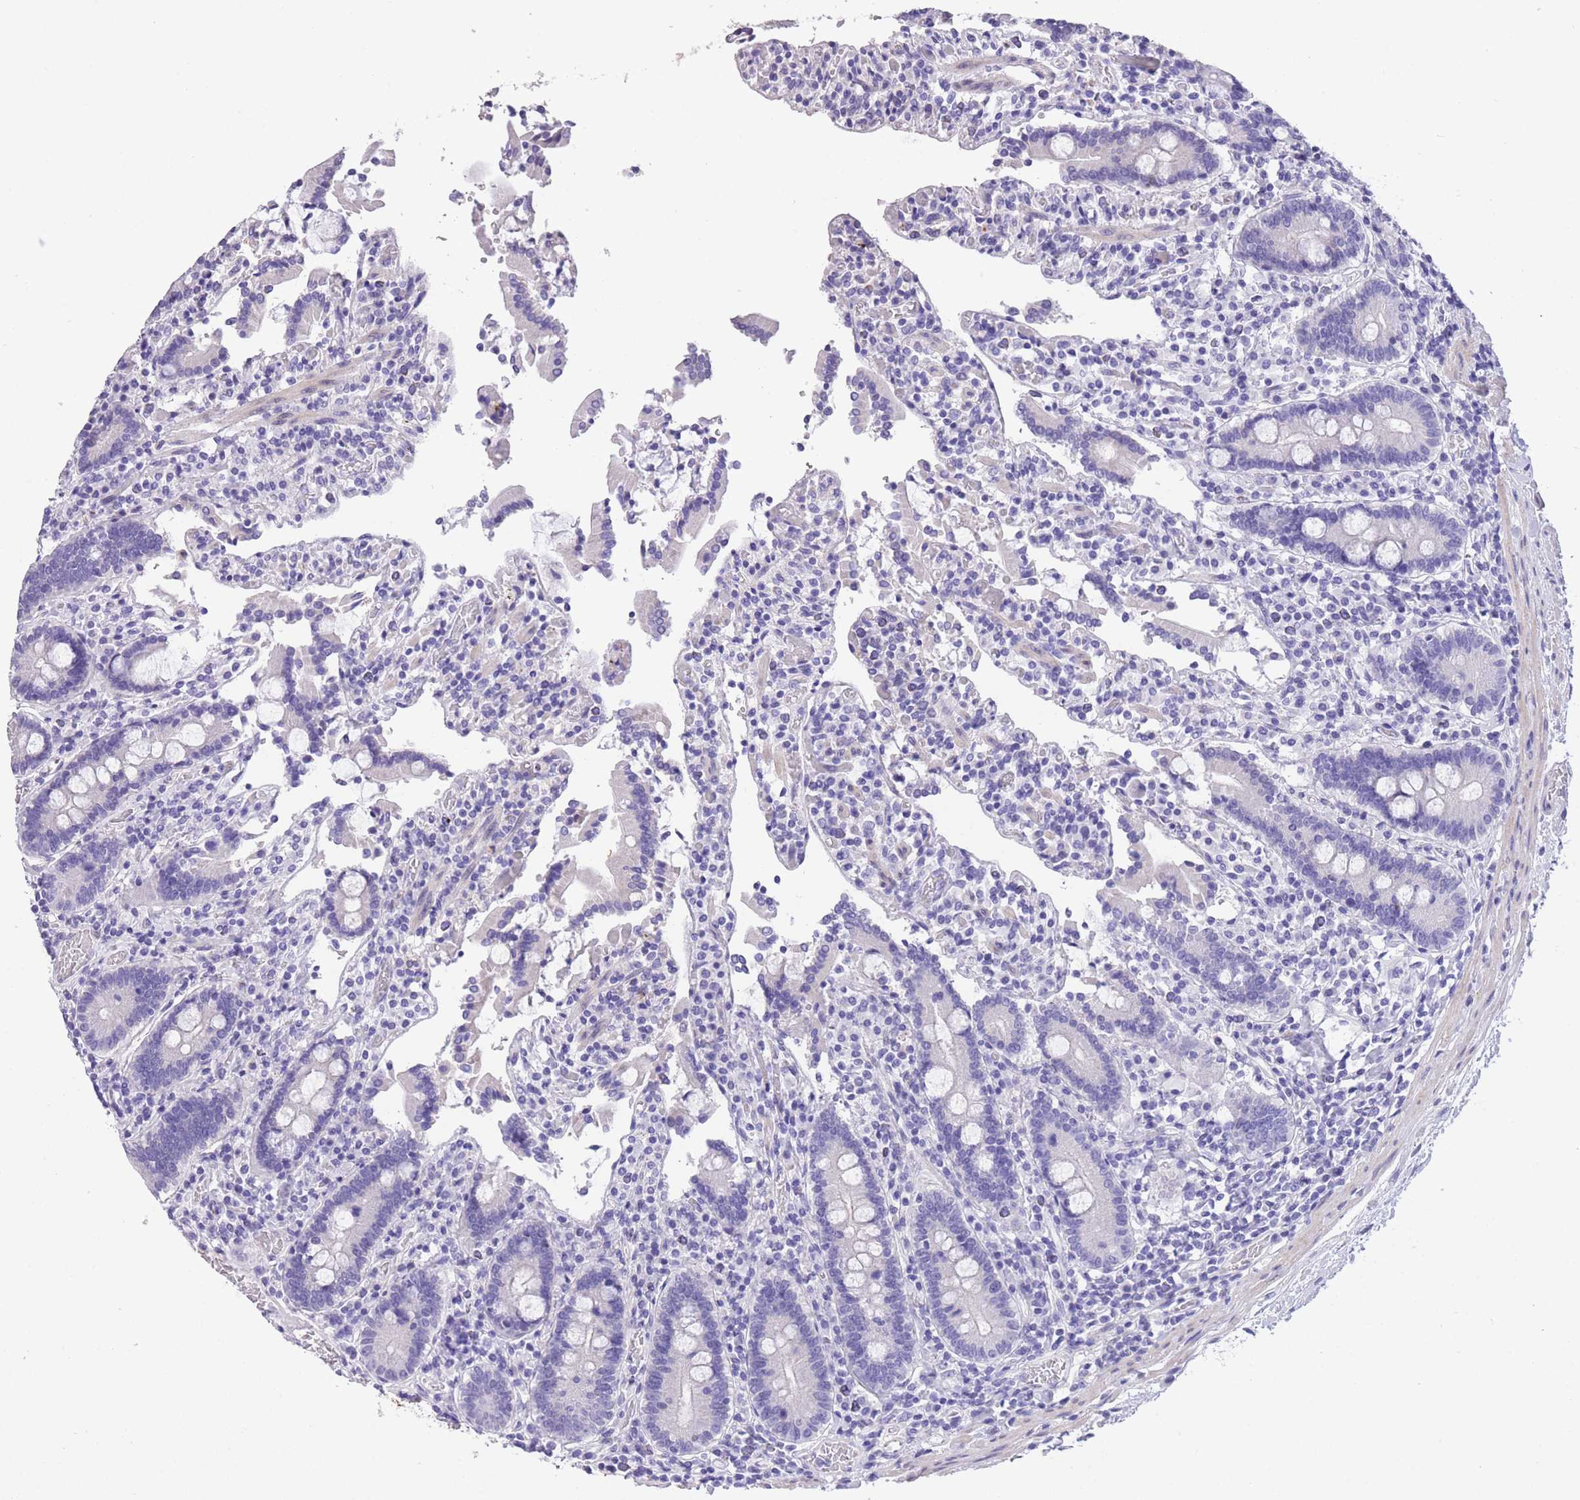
{"staining": {"intensity": "negative", "quantity": "none", "location": "none"}, "tissue": "duodenum", "cell_type": "Glandular cells", "image_type": "normal", "snomed": [{"axis": "morphology", "description": "Normal tissue, NOS"}, {"axis": "topography", "description": "Duodenum"}], "caption": "This is a micrograph of IHC staining of unremarkable duodenum, which shows no expression in glandular cells.", "gene": "RAI2", "patient": {"sex": "male", "age": 55}}